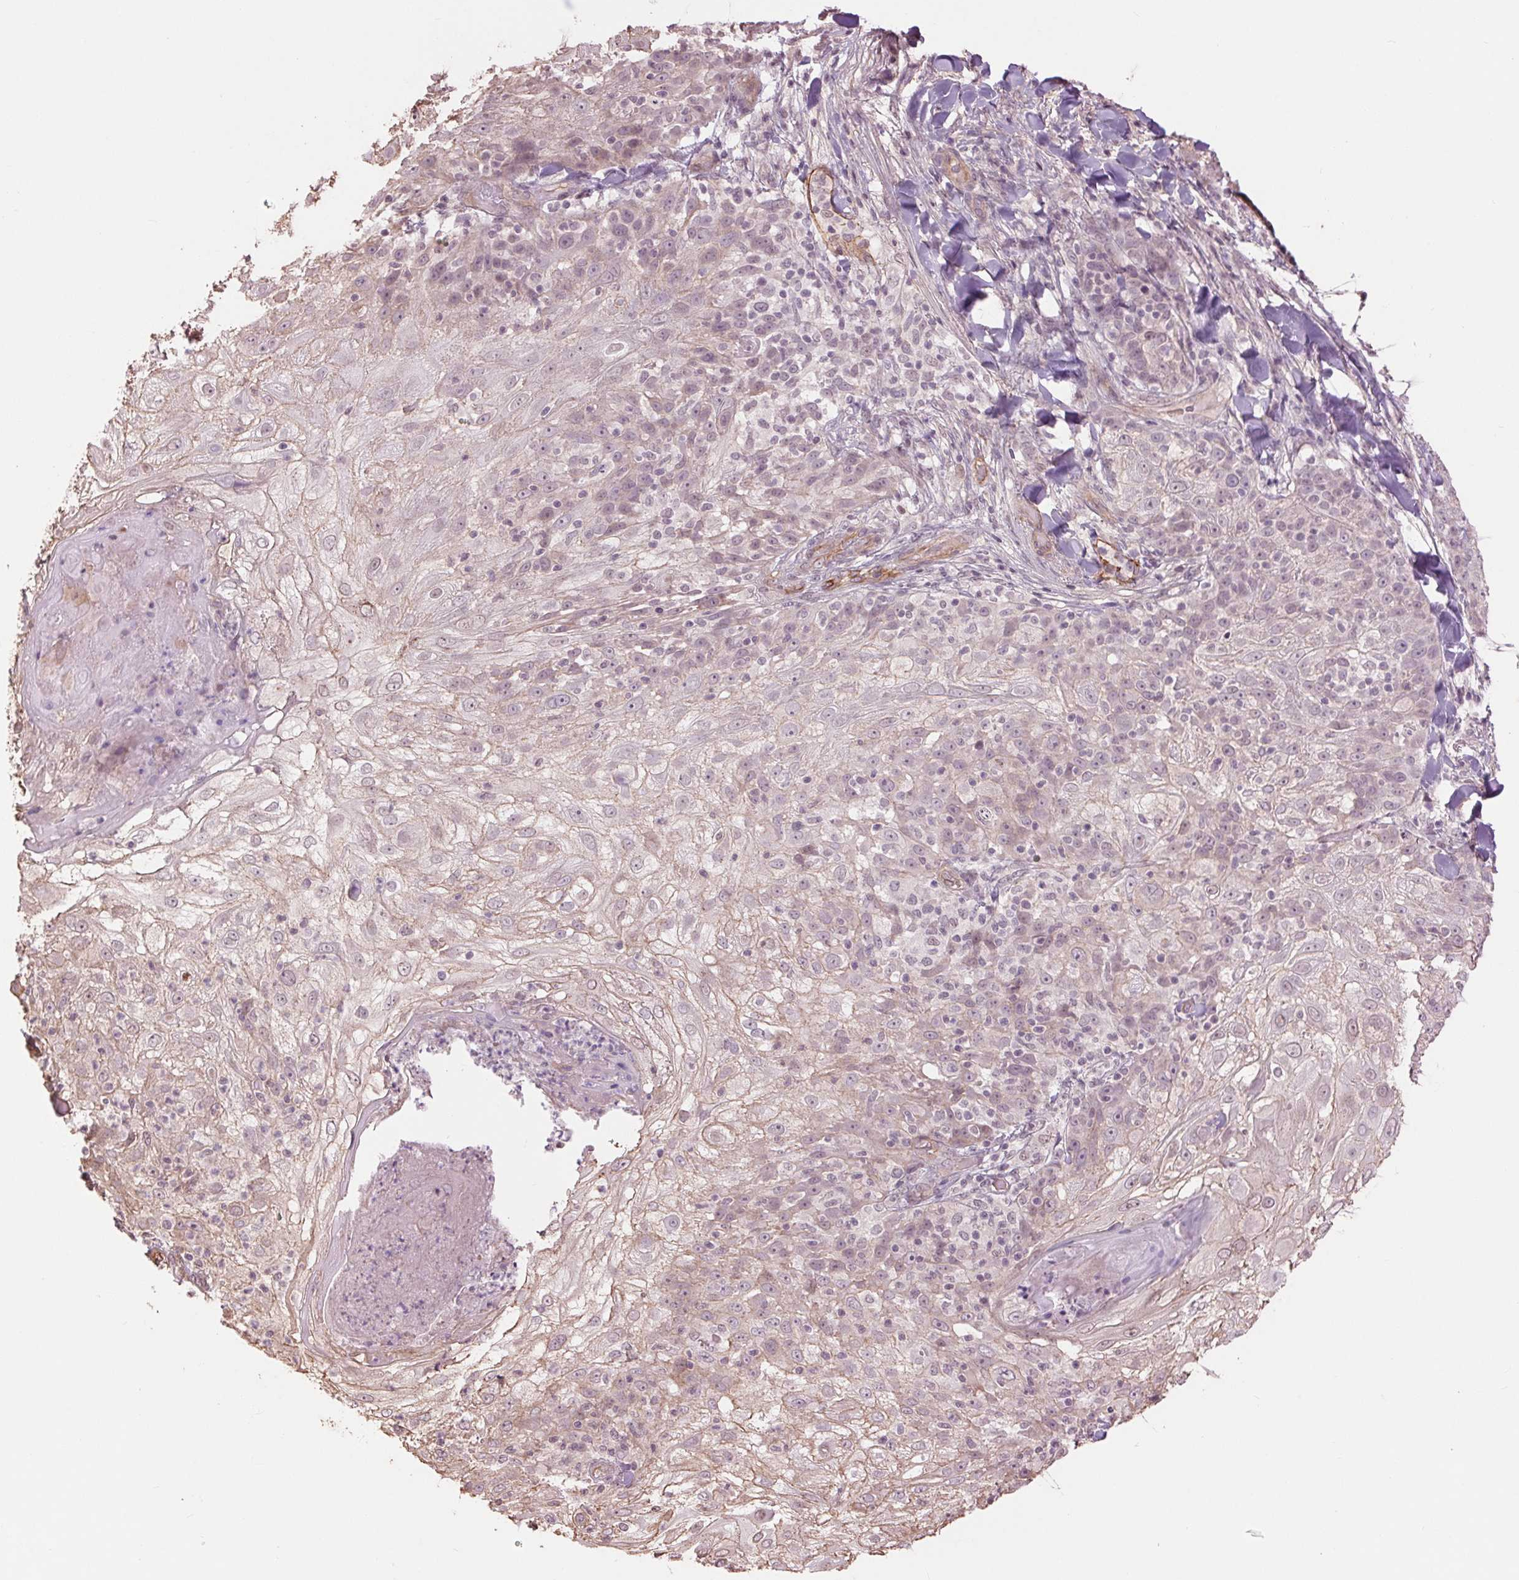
{"staining": {"intensity": "weak", "quantity": "<25%", "location": "nuclear"}, "tissue": "skin cancer", "cell_type": "Tumor cells", "image_type": "cancer", "snomed": [{"axis": "morphology", "description": "Normal tissue, NOS"}, {"axis": "morphology", "description": "Squamous cell carcinoma, NOS"}, {"axis": "topography", "description": "Skin"}], "caption": "The immunohistochemistry (IHC) image has no significant expression in tumor cells of squamous cell carcinoma (skin) tissue. Brightfield microscopy of immunohistochemistry (IHC) stained with DAB (brown) and hematoxylin (blue), captured at high magnification.", "gene": "PALM", "patient": {"sex": "female", "age": 83}}